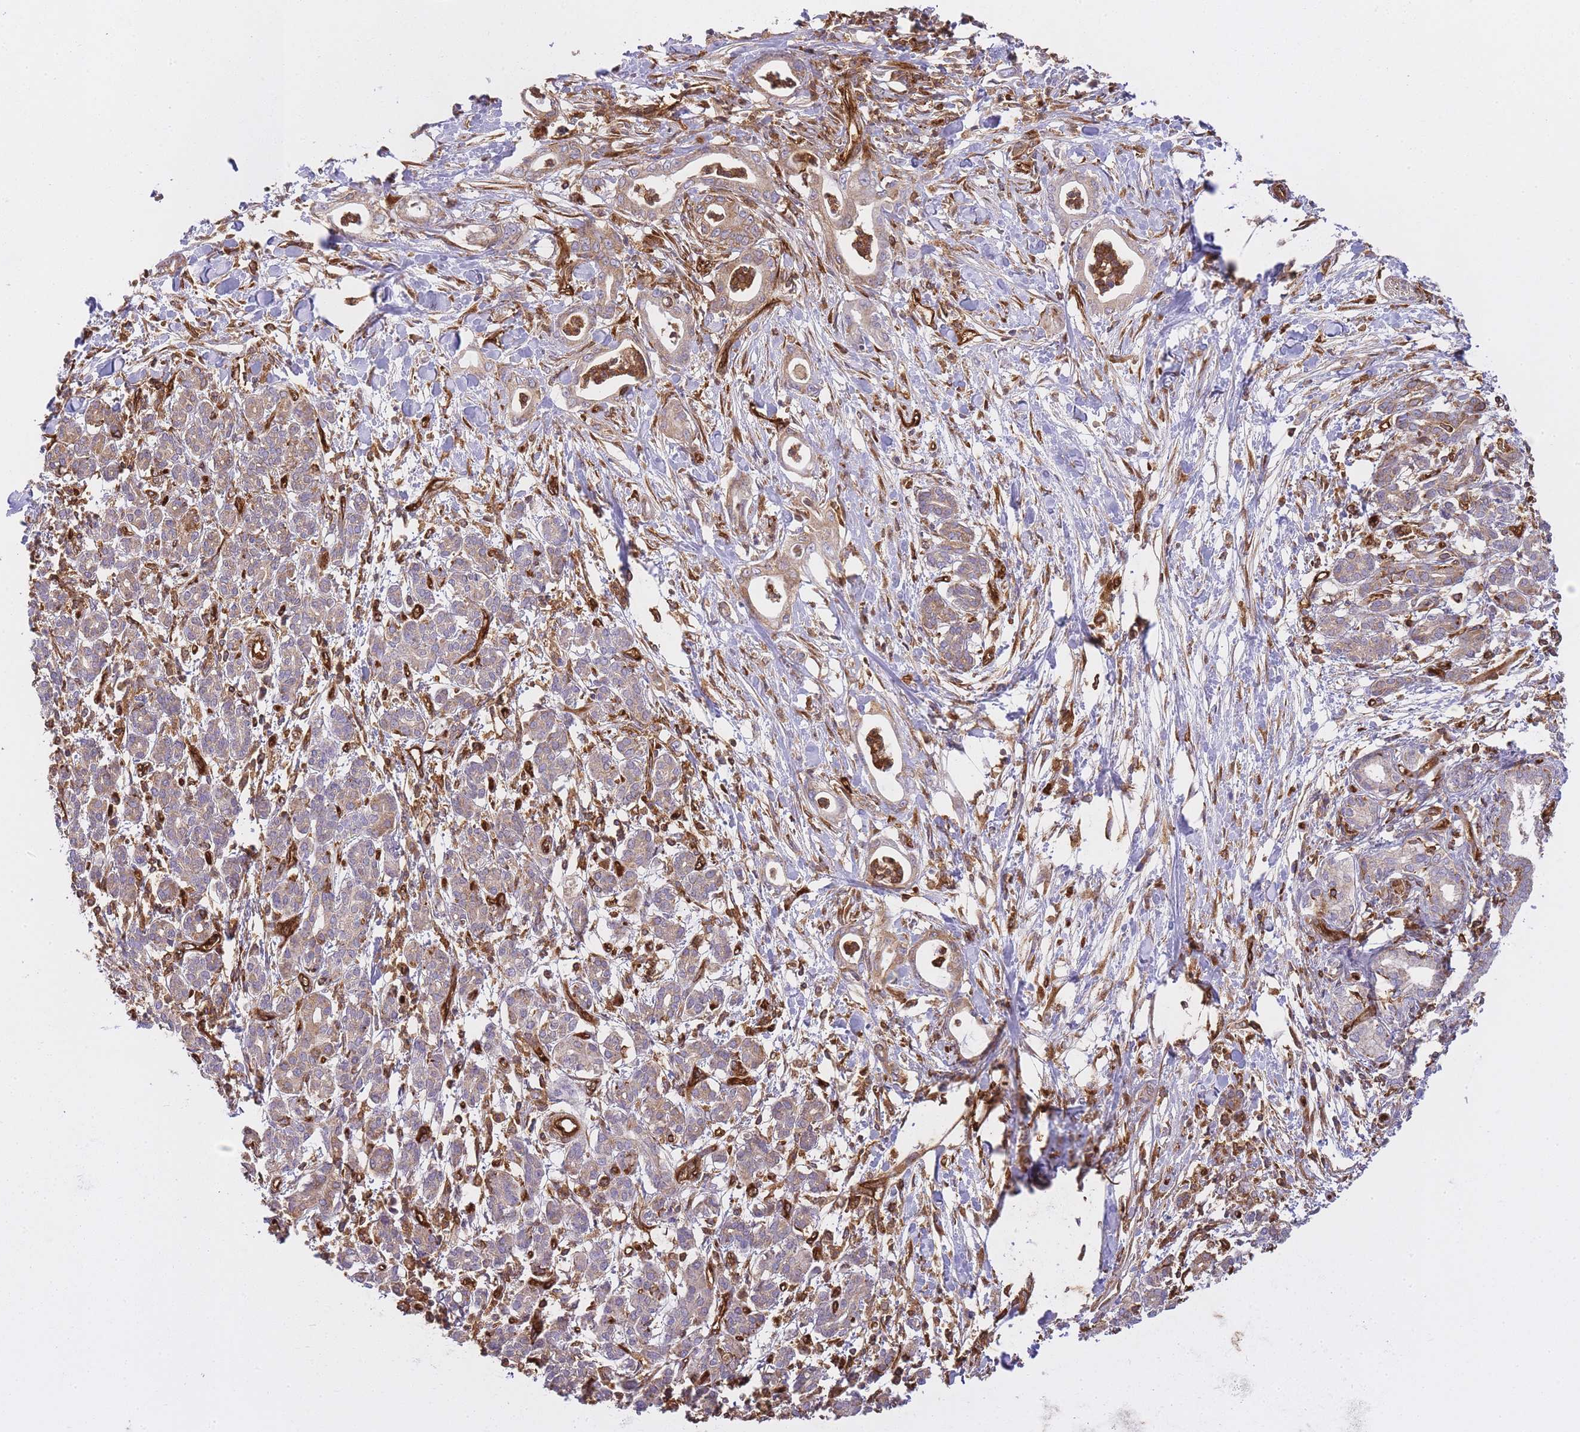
{"staining": {"intensity": "moderate", "quantity": ">75%", "location": "cytoplasmic/membranous"}, "tissue": "pancreatic cancer", "cell_type": "Tumor cells", "image_type": "cancer", "snomed": [{"axis": "morphology", "description": "Adenocarcinoma, NOS"}, {"axis": "topography", "description": "Pancreas"}], "caption": "Protein expression analysis of human pancreatic cancer (adenocarcinoma) reveals moderate cytoplasmic/membranous positivity in about >75% of tumor cells.", "gene": "MSN", "patient": {"sex": "female", "age": 55}}